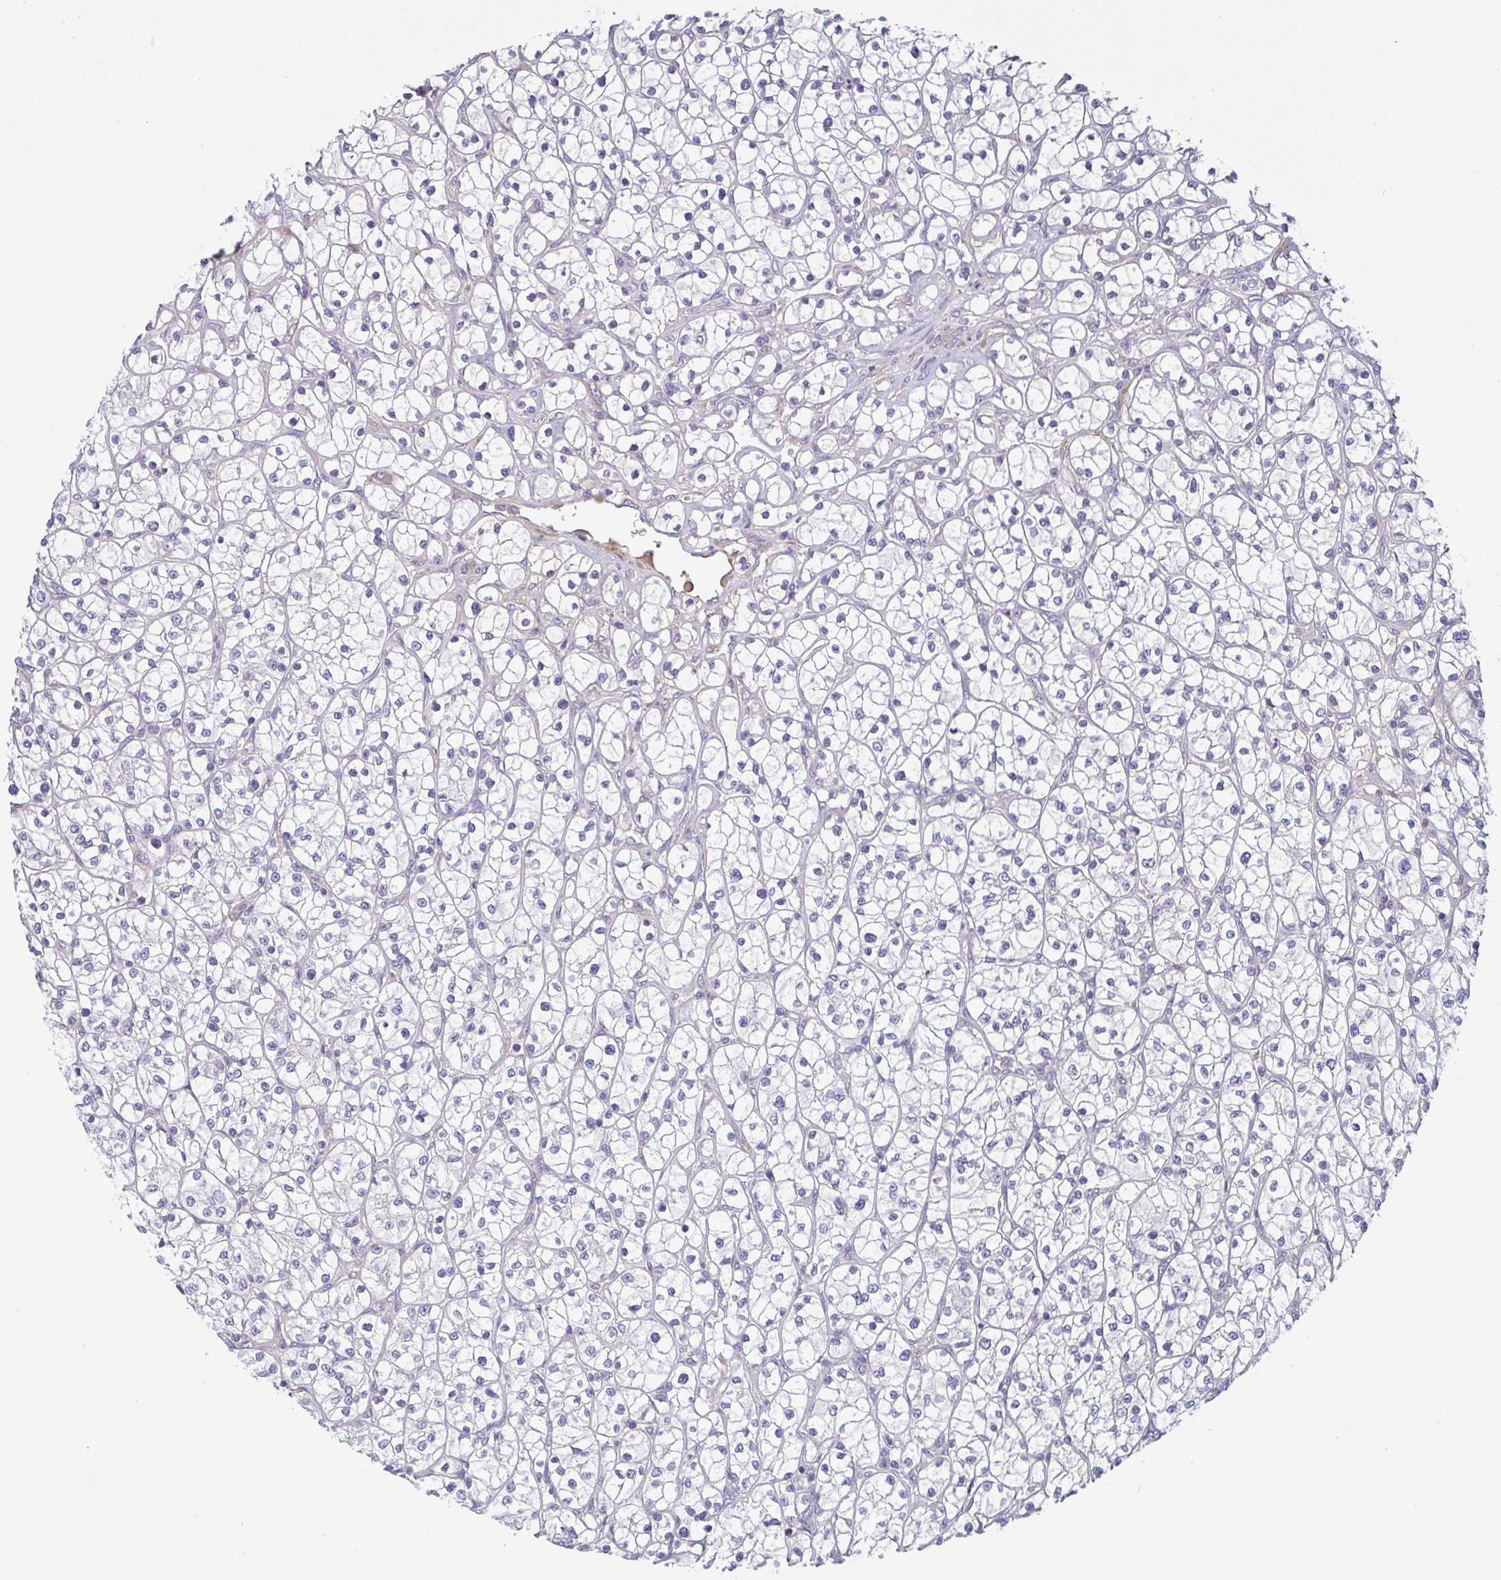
{"staining": {"intensity": "negative", "quantity": "none", "location": "none"}, "tissue": "renal cancer", "cell_type": "Tumor cells", "image_type": "cancer", "snomed": [{"axis": "morphology", "description": "Adenocarcinoma, NOS"}, {"axis": "topography", "description": "Kidney"}], "caption": "Immunohistochemistry (IHC) image of neoplastic tissue: adenocarcinoma (renal) stained with DAB (3,3'-diaminobenzidine) displays no significant protein expression in tumor cells. Brightfield microscopy of IHC stained with DAB (brown) and hematoxylin (blue), captured at high magnification.", "gene": "ECM1", "patient": {"sex": "female", "age": 64}}